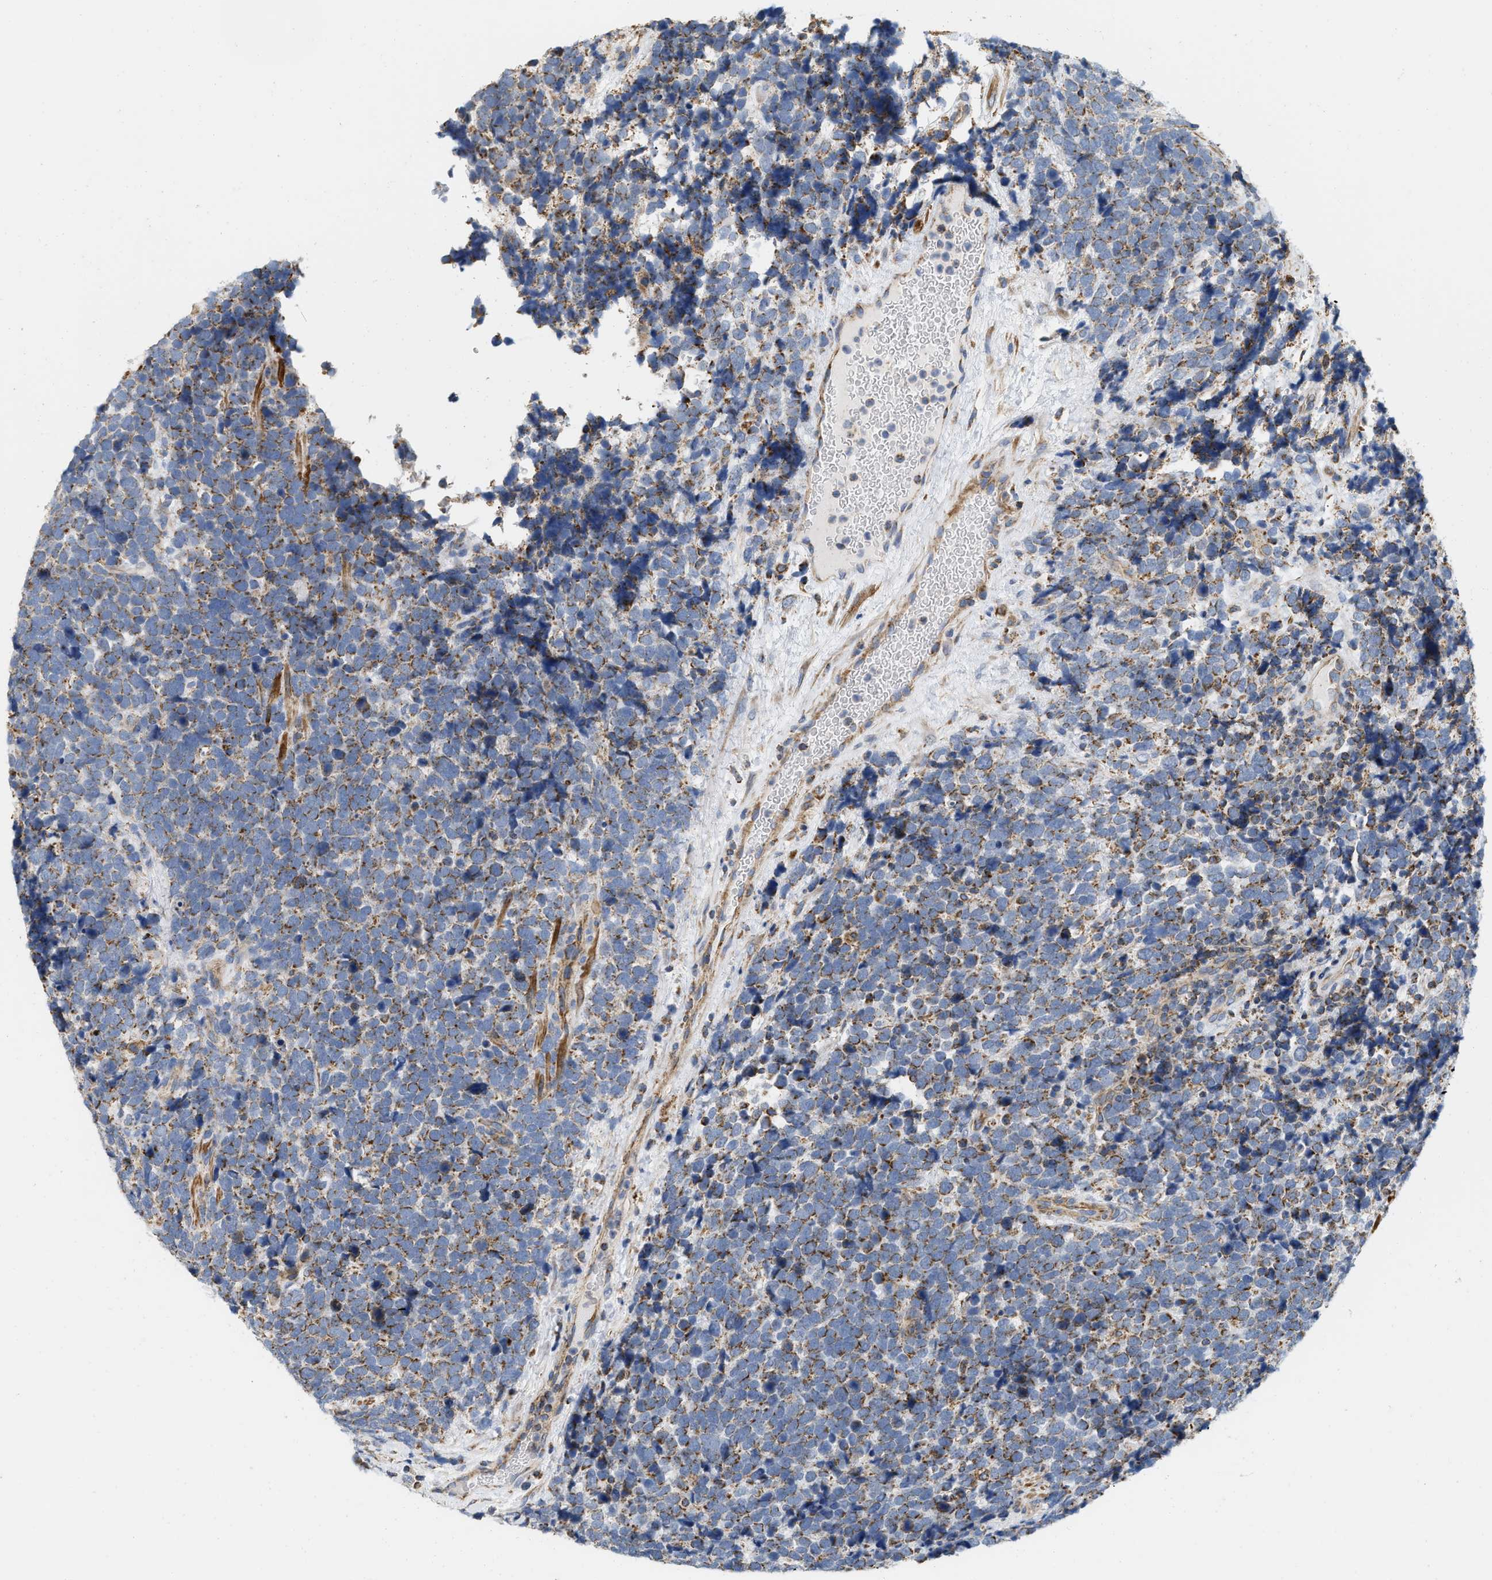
{"staining": {"intensity": "moderate", "quantity": ">75%", "location": "cytoplasmic/membranous"}, "tissue": "urothelial cancer", "cell_type": "Tumor cells", "image_type": "cancer", "snomed": [{"axis": "morphology", "description": "Urothelial carcinoma, High grade"}, {"axis": "topography", "description": "Urinary bladder"}], "caption": "Immunohistochemical staining of human urothelial cancer displays medium levels of moderate cytoplasmic/membranous expression in about >75% of tumor cells. (DAB IHC with brightfield microscopy, high magnification).", "gene": "GRB10", "patient": {"sex": "female", "age": 82}}